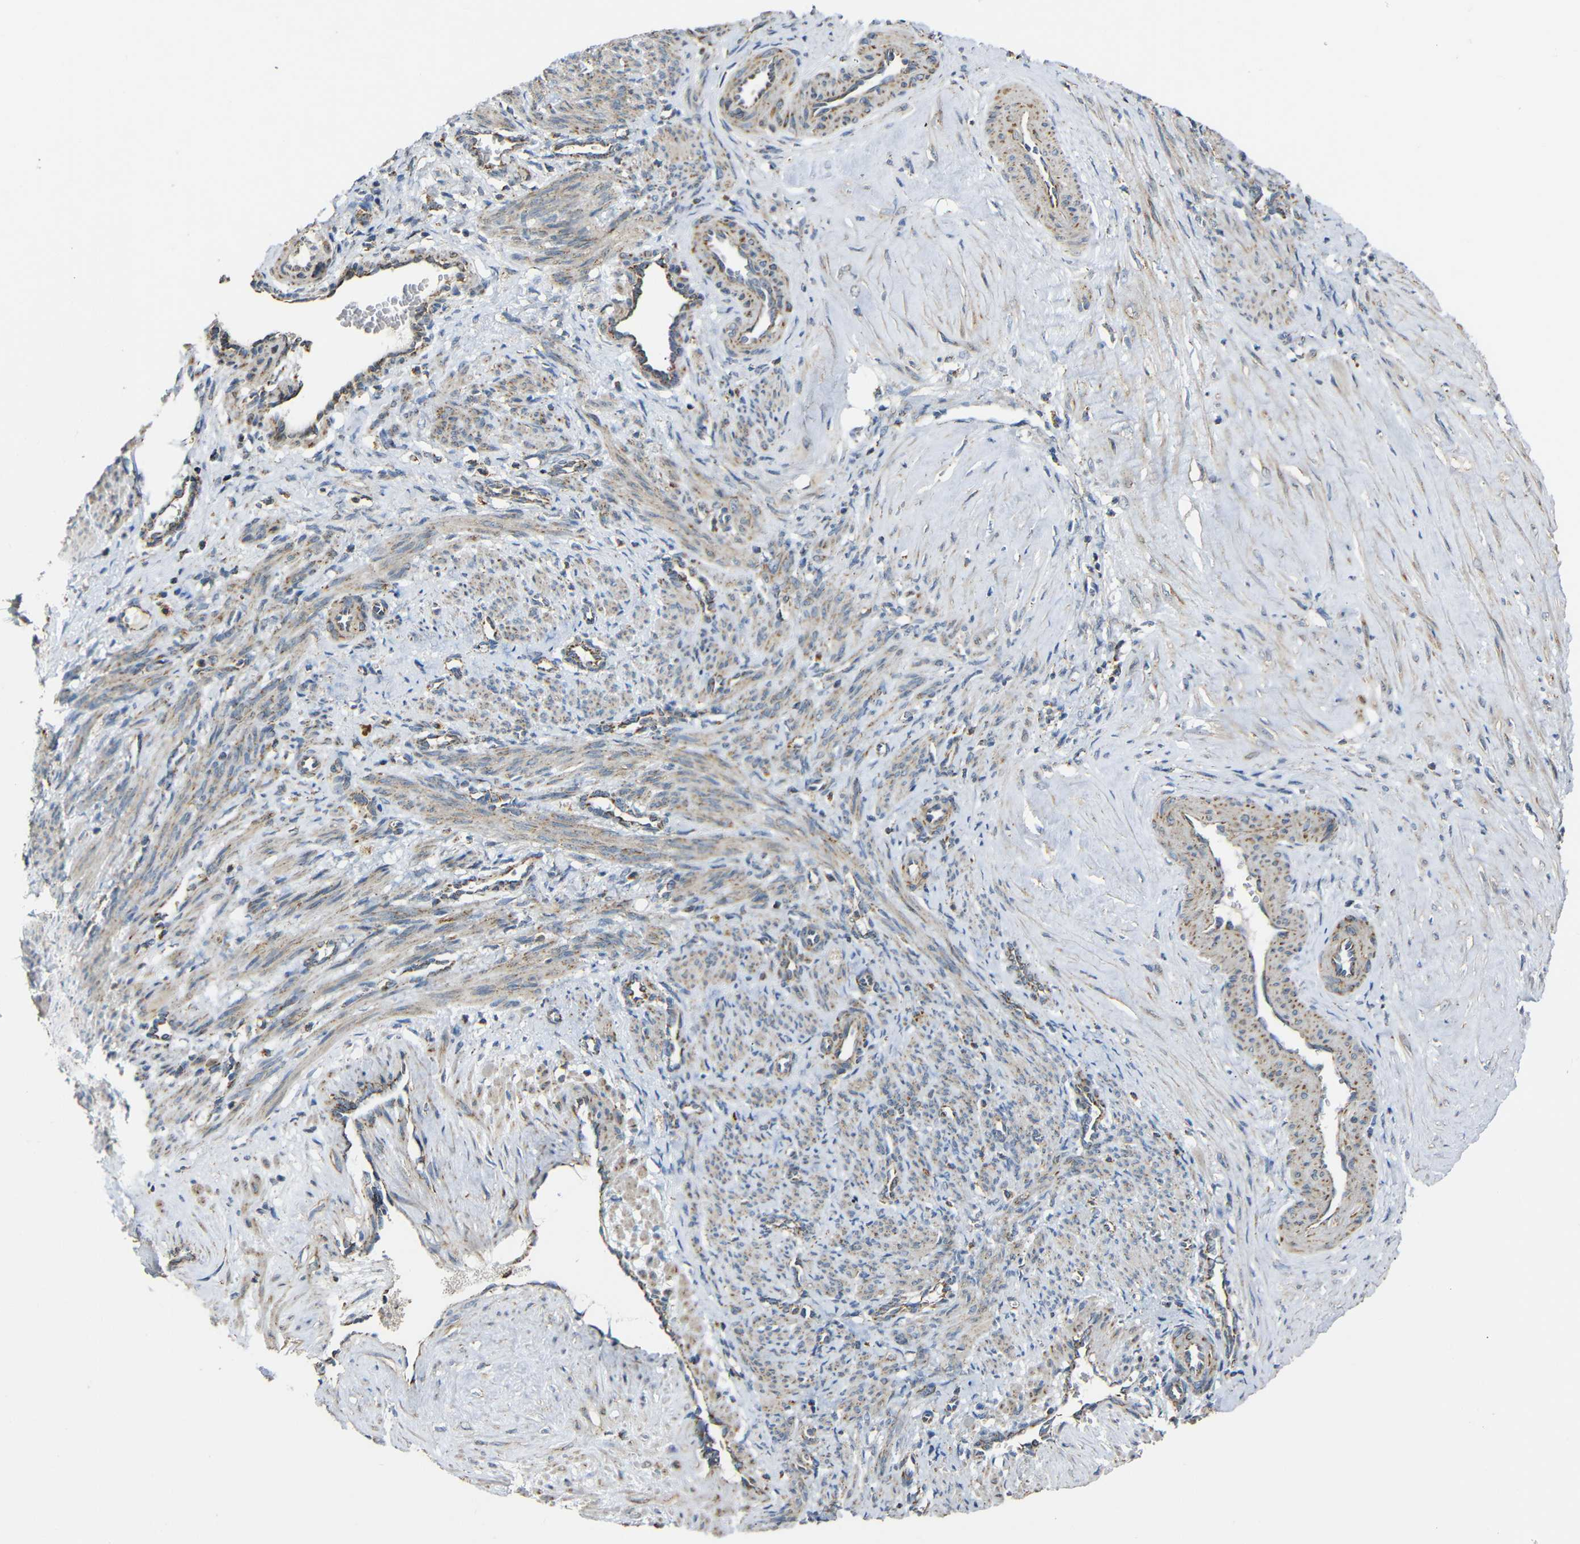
{"staining": {"intensity": "weak", "quantity": ">75%", "location": "cytoplasmic/membranous"}, "tissue": "smooth muscle", "cell_type": "Smooth muscle cells", "image_type": "normal", "snomed": [{"axis": "morphology", "description": "Normal tissue, NOS"}, {"axis": "topography", "description": "Endometrium"}], "caption": "A low amount of weak cytoplasmic/membranous positivity is present in approximately >75% of smooth muscle cells in benign smooth muscle.", "gene": "NR3C2", "patient": {"sex": "female", "age": 33}}